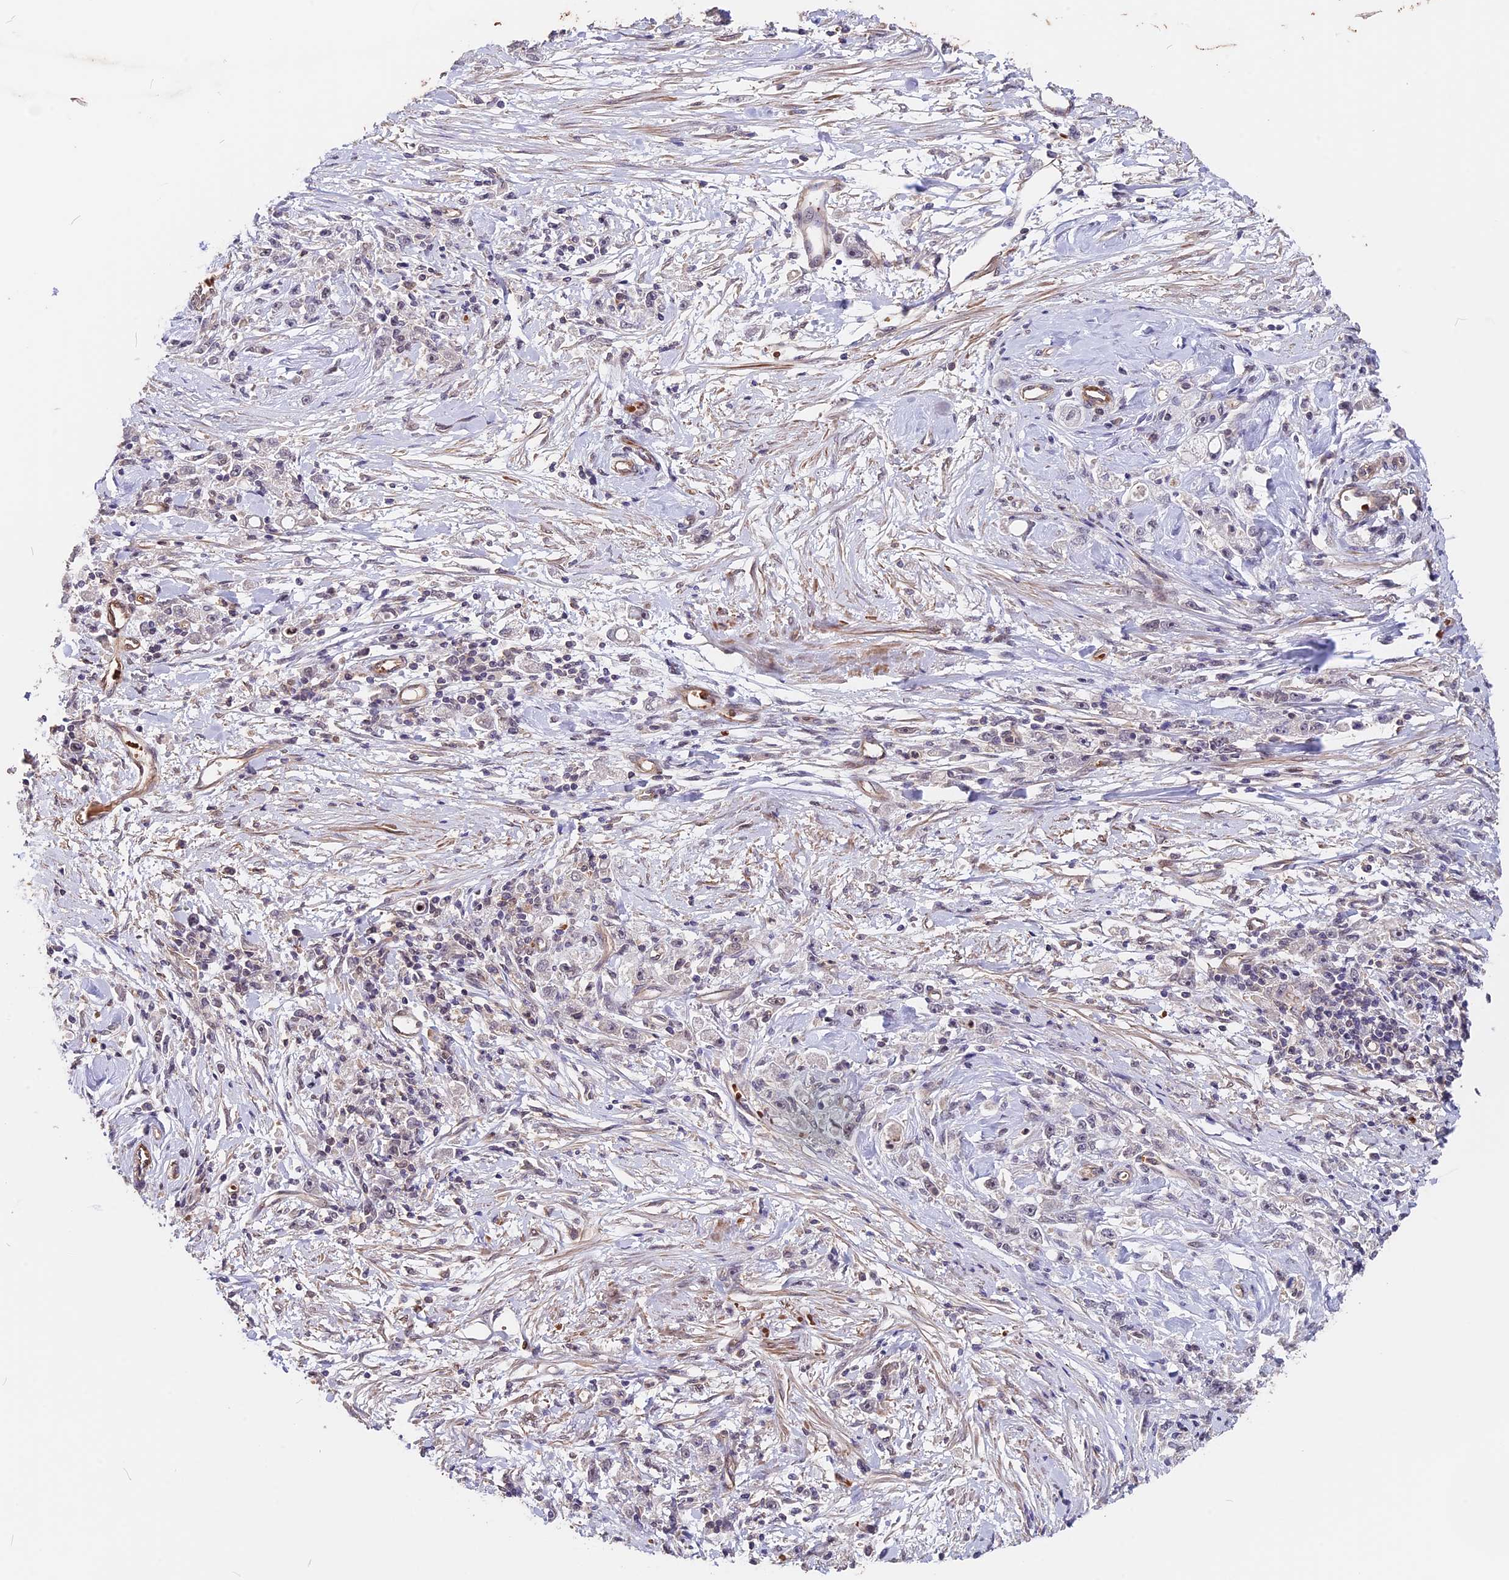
{"staining": {"intensity": "negative", "quantity": "none", "location": "none"}, "tissue": "stomach cancer", "cell_type": "Tumor cells", "image_type": "cancer", "snomed": [{"axis": "morphology", "description": "Adenocarcinoma, NOS"}, {"axis": "topography", "description": "Stomach"}], "caption": "A high-resolution histopathology image shows immunohistochemistry (IHC) staining of stomach adenocarcinoma, which demonstrates no significant expression in tumor cells. Brightfield microscopy of immunohistochemistry (IHC) stained with DAB (brown) and hematoxylin (blue), captured at high magnification.", "gene": "ZC3H10", "patient": {"sex": "female", "age": 59}}